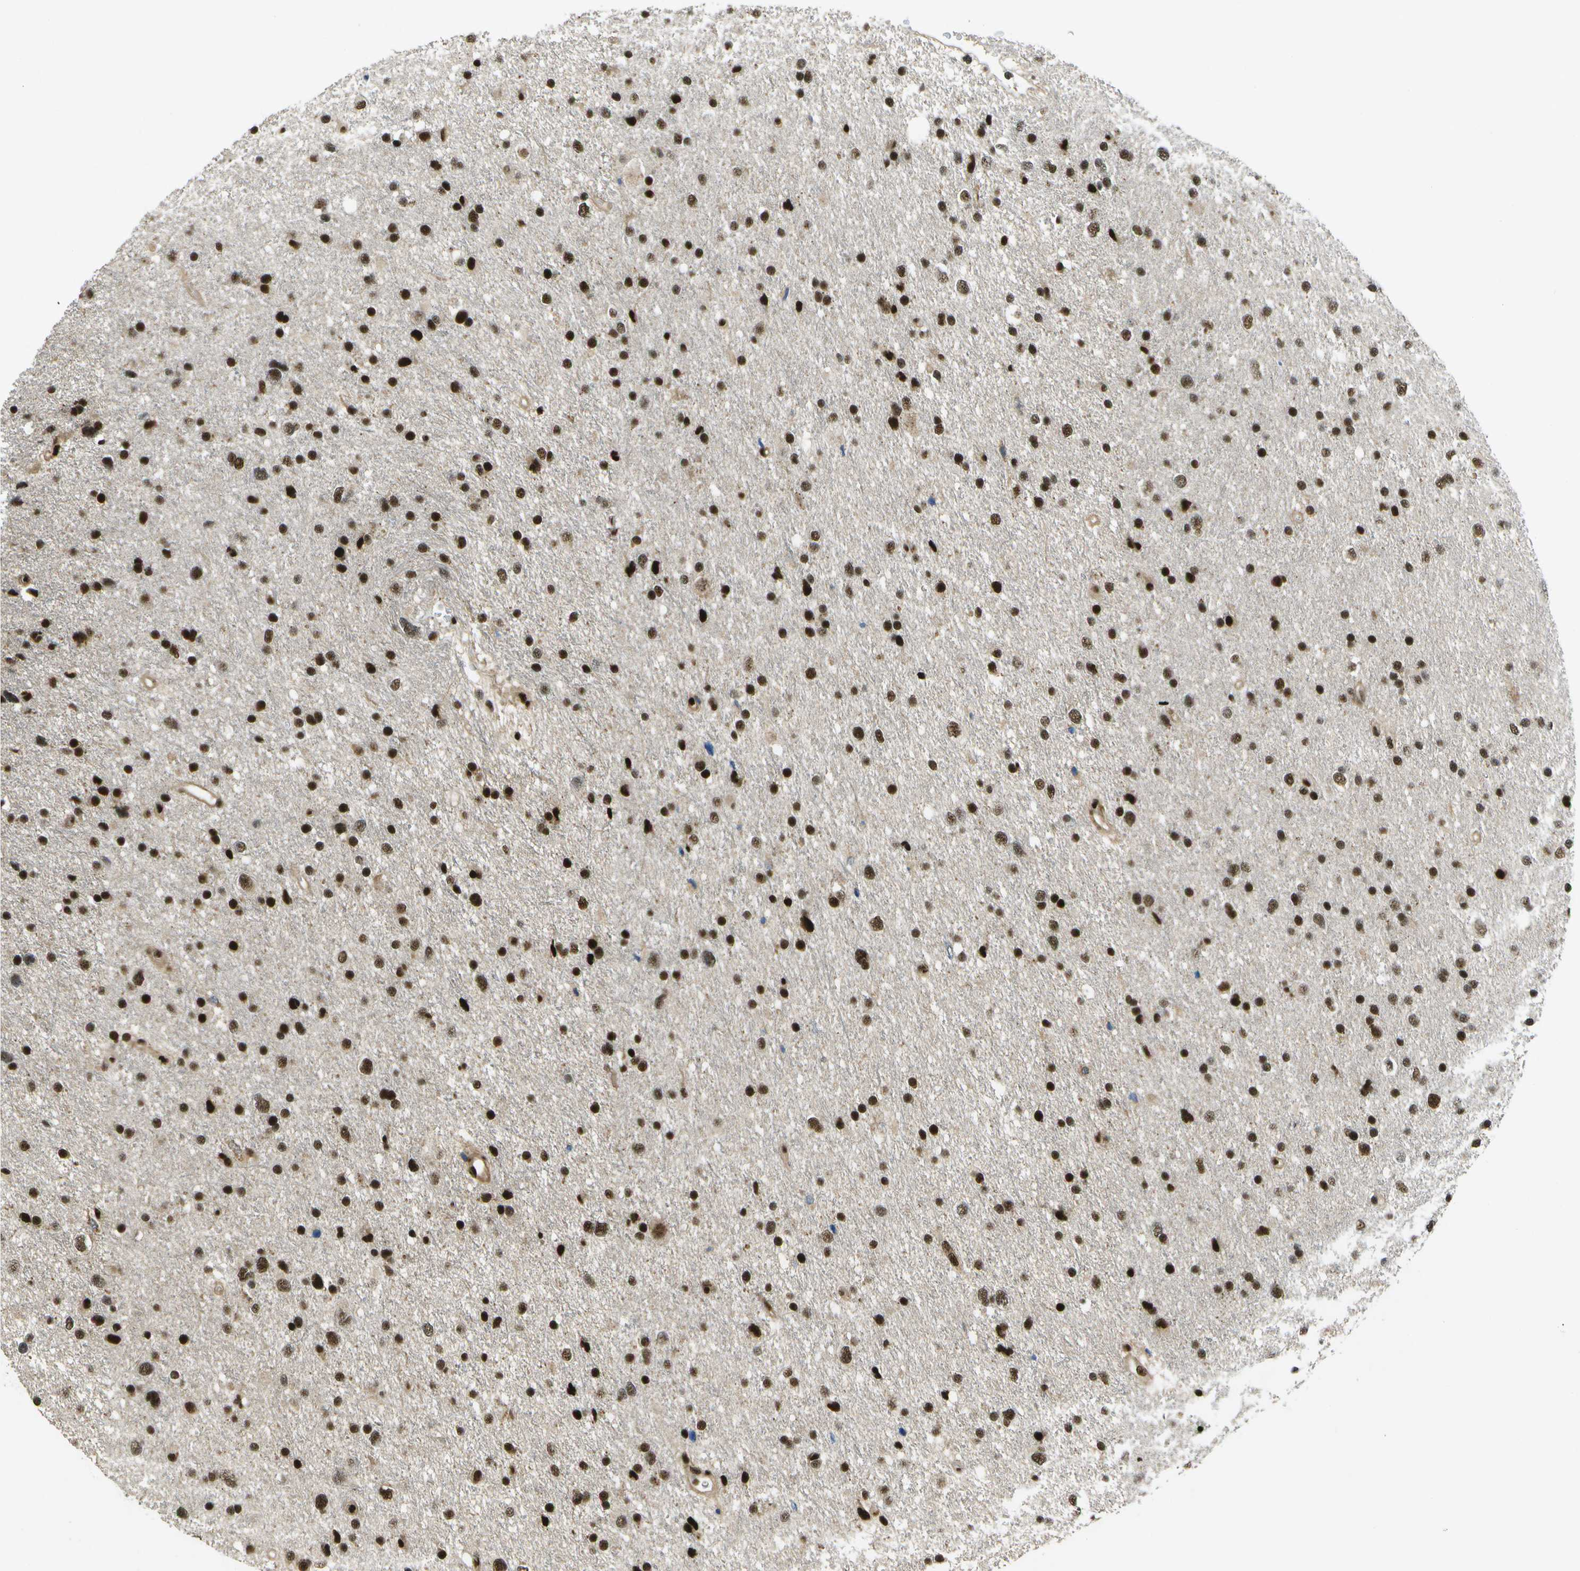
{"staining": {"intensity": "strong", "quantity": ">75%", "location": "nuclear"}, "tissue": "glioma", "cell_type": "Tumor cells", "image_type": "cancer", "snomed": [{"axis": "morphology", "description": "Glioma, malignant, Low grade"}, {"axis": "topography", "description": "Brain"}], "caption": "About >75% of tumor cells in malignant low-grade glioma show strong nuclear protein staining as visualized by brown immunohistochemical staining.", "gene": "GANC", "patient": {"sex": "female", "age": 37}}